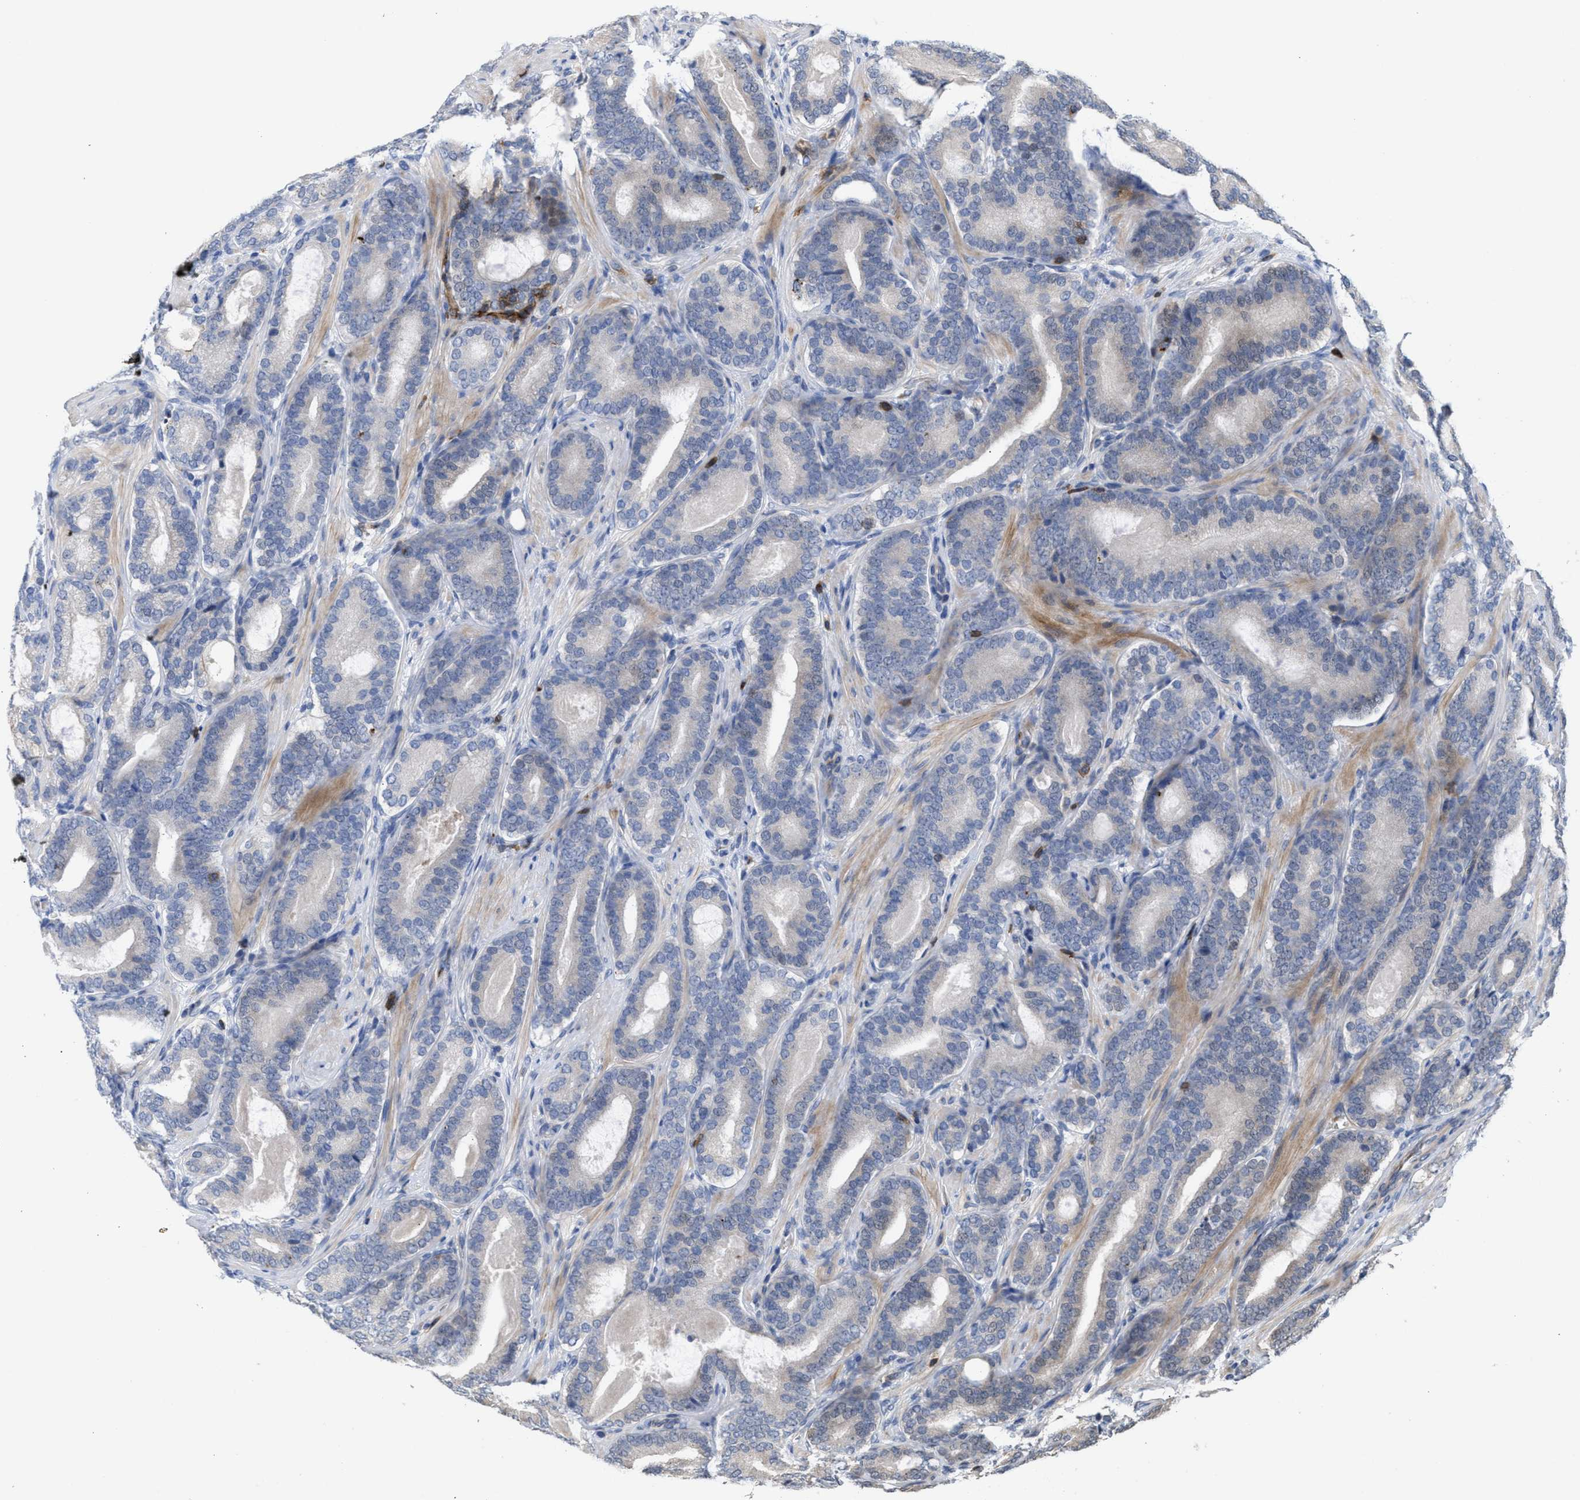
{"staining": {"intensity": "weak", "quantity": "<25%", "location": "cytoplasmic/membranous"}, "tissue": "prostate cancer", "cell_type": "Tumor cells", "image_type": "cancer", "snomed": [{"axis": "morphology", "description": "Adenocarcinoma, High grade"}, {"axis": "topography", "description": "Prostate"}], "caption": "Tumor cells show no significant protein expression in high-grade adenocarcinoma (prostate).", "gene": "PTPRE", "patient": {"sex": "male", "age": 60}}